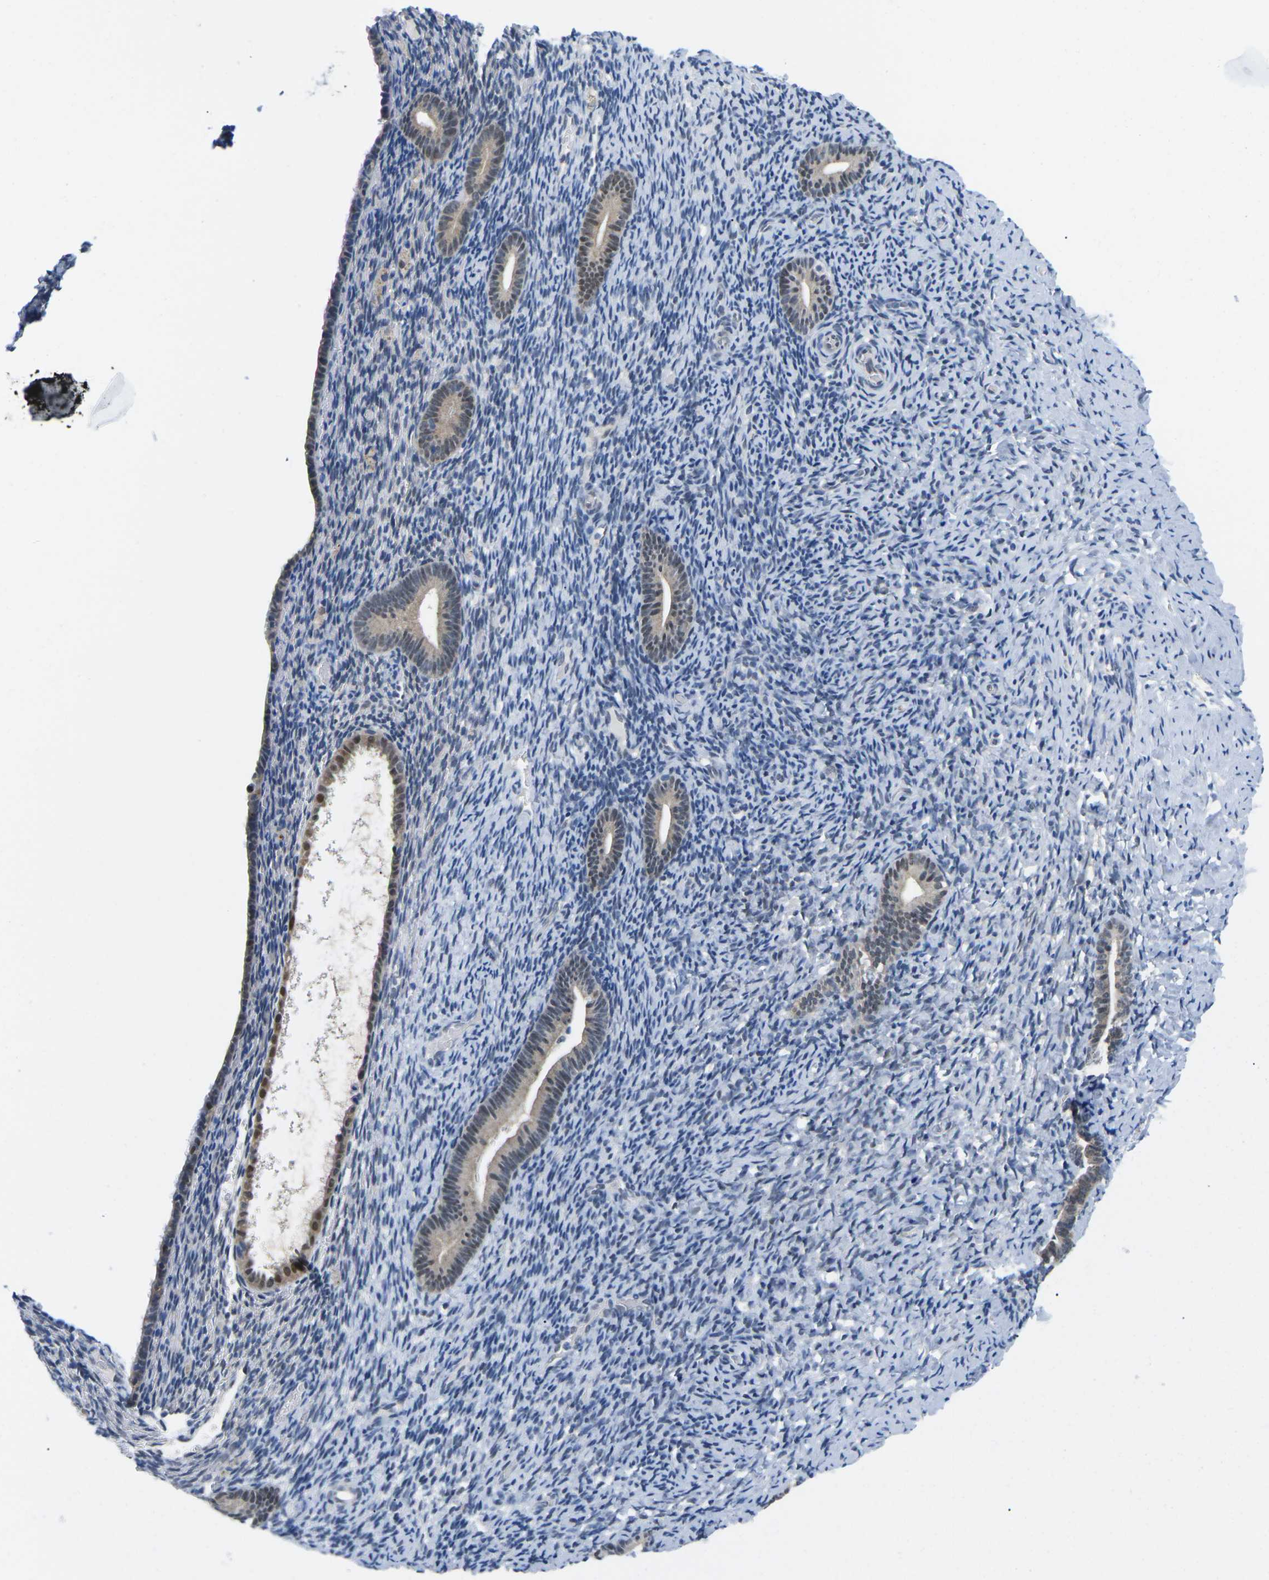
{"staining": {"intensity": "weak", "quantity": "25%-75%", "location": "nuclear"}, "tissue": "endometrium", "cell_type": "Cells in endometrial stroma", "image_type": "normal", "snomed": [{"axis": "morphology", "description": "Normal tissue, NOS"}, {"axis": "topography", "description": "Endometrium"}], "caption": "This photomicrograph reveals benign endometrium stained with immunohistochemistry (IHC) to label a protein in brown. The nuclear of cells in endometrial stroma show weak positivity for the protein. Nuclei are counter-stained blue.", "gene": "UBA7", "patient": {"sex": "female", "age": 51}}